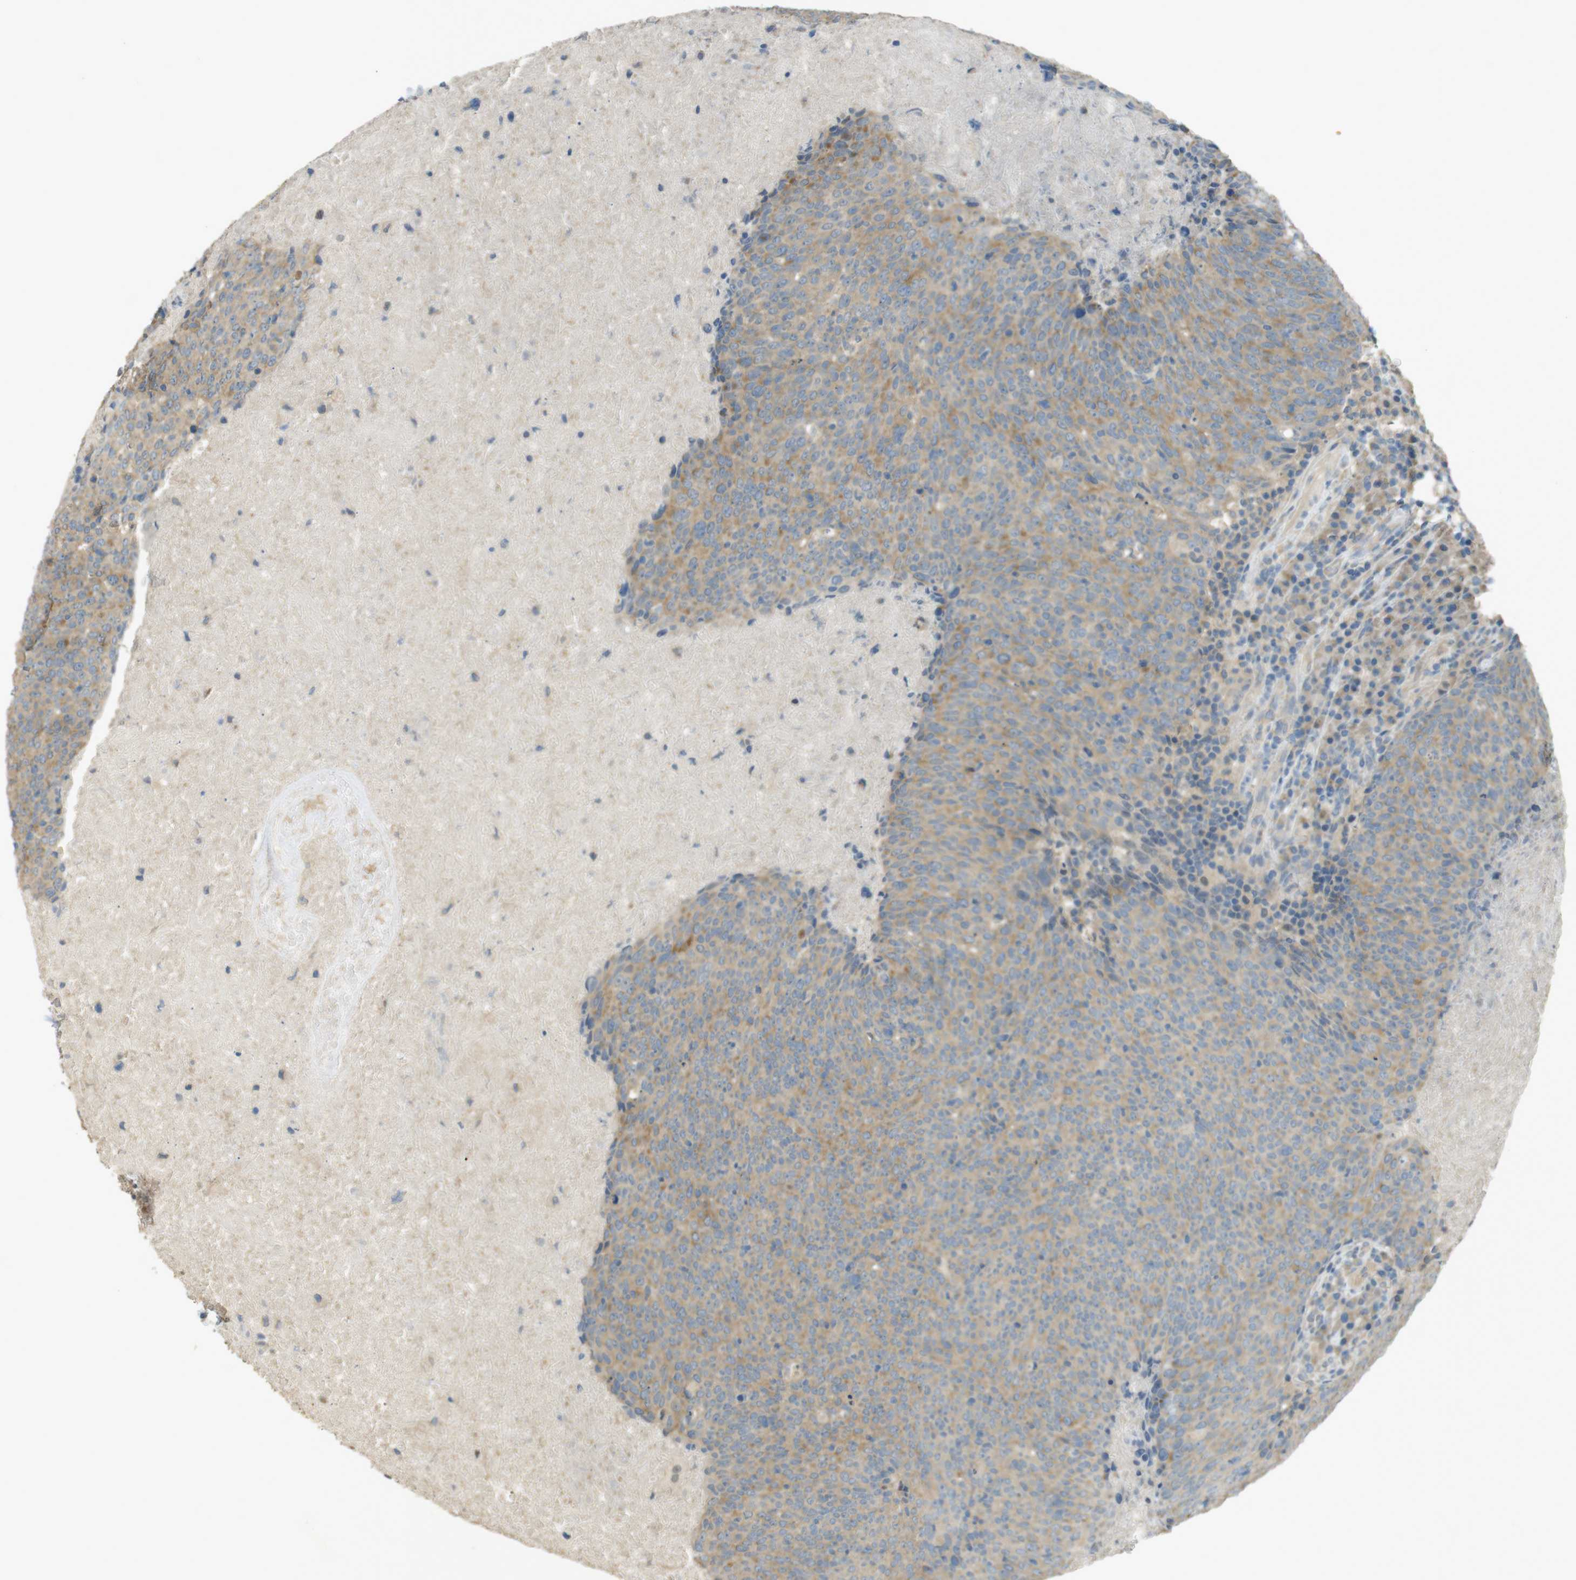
{"staining": {"intensity": "moderate", "quantity": "<25%", "location": "cytoplasmic/membranous"}, "tissue": "head and neck cancer", "cell_type": "Tumor cells", "image_type": "cancer", "snomed": [{"axis": "morphology", "description": "Squamous cell carcinoma, NOS"}, {"axis": "morphology", "description": "Squamous cell carcinoma, metastatic, NOS"}, {"axis": "topography", "description": "Lymph node"}, {"axis": "topography", "description": "Head-Neck"}], "caption": "IHC photomicrograph of neoplastic tissue: human head and neck cancer (squamous cell carcinoma) stained using immunohistochemistry reveals low levels of moderate protein expression localized specifically in the cytoplasmic/membranous of tumor cells, appearing as a cytoplasmic/membranous brown color.", "gene": "ZDHHC20", "patient": {"sex": "male", "age": 62}}